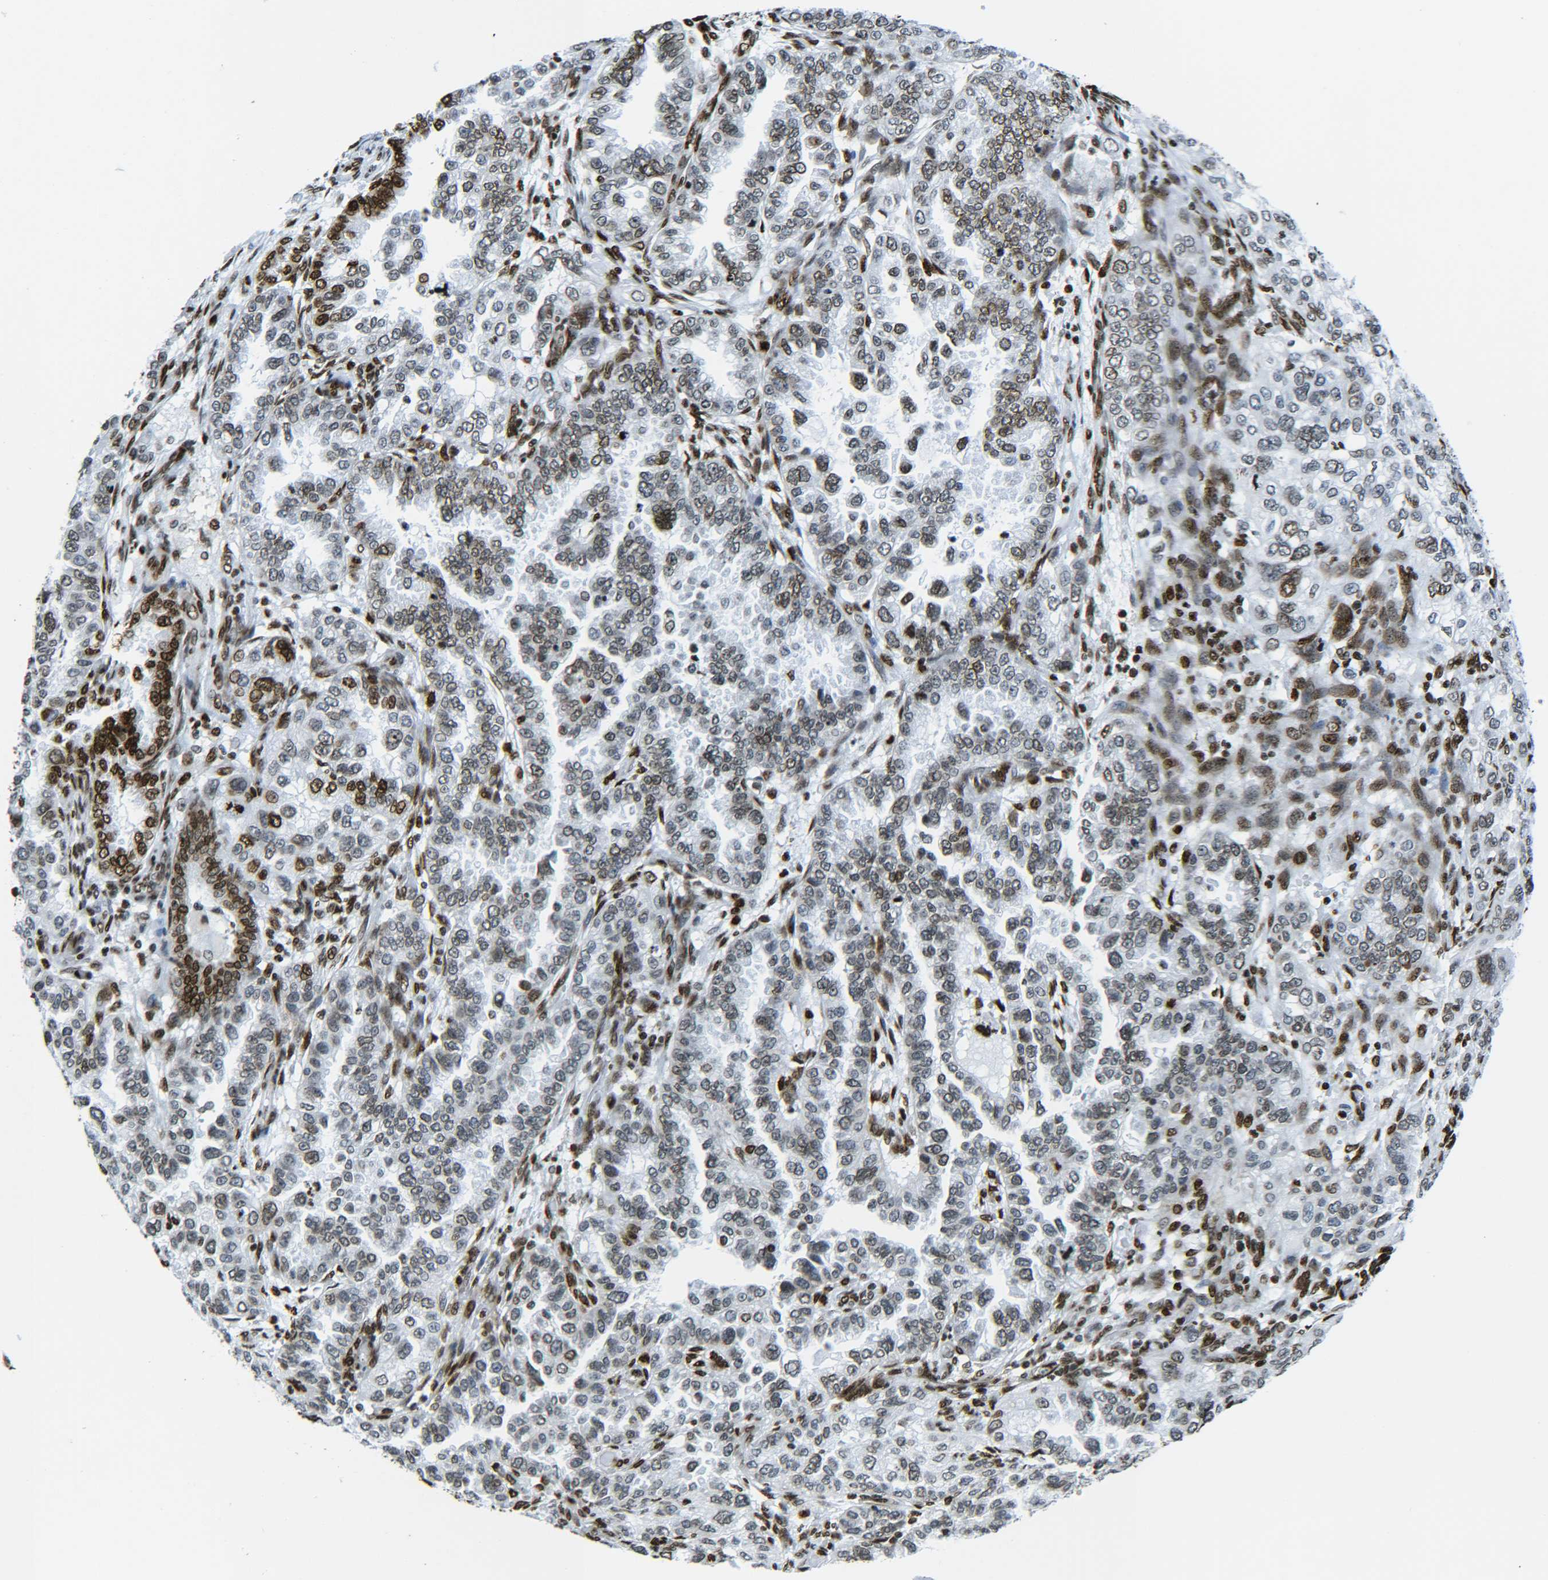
{"staining": {"intensity": "weak", "quantity": "25%-75%", "location": "nuclear"}, "tissue": "endometrial cancer", "cell_type": "Tumor cells", "image_type": "cancer", "snomed": [{"axis": "morphology", "description": "Adenocarcinoma, NOS"}, {"axis": "topography", "description": "Endometrium"}], "caption": "About 25%-75% of tumor cells in human endometrial cancer (adenocarcinoma) exhibit weak nuclear protein expression as visualized by brown immunohistochemical staining.", "gene": "H2AX", "patient": {"sex": "female", "age": 85}}